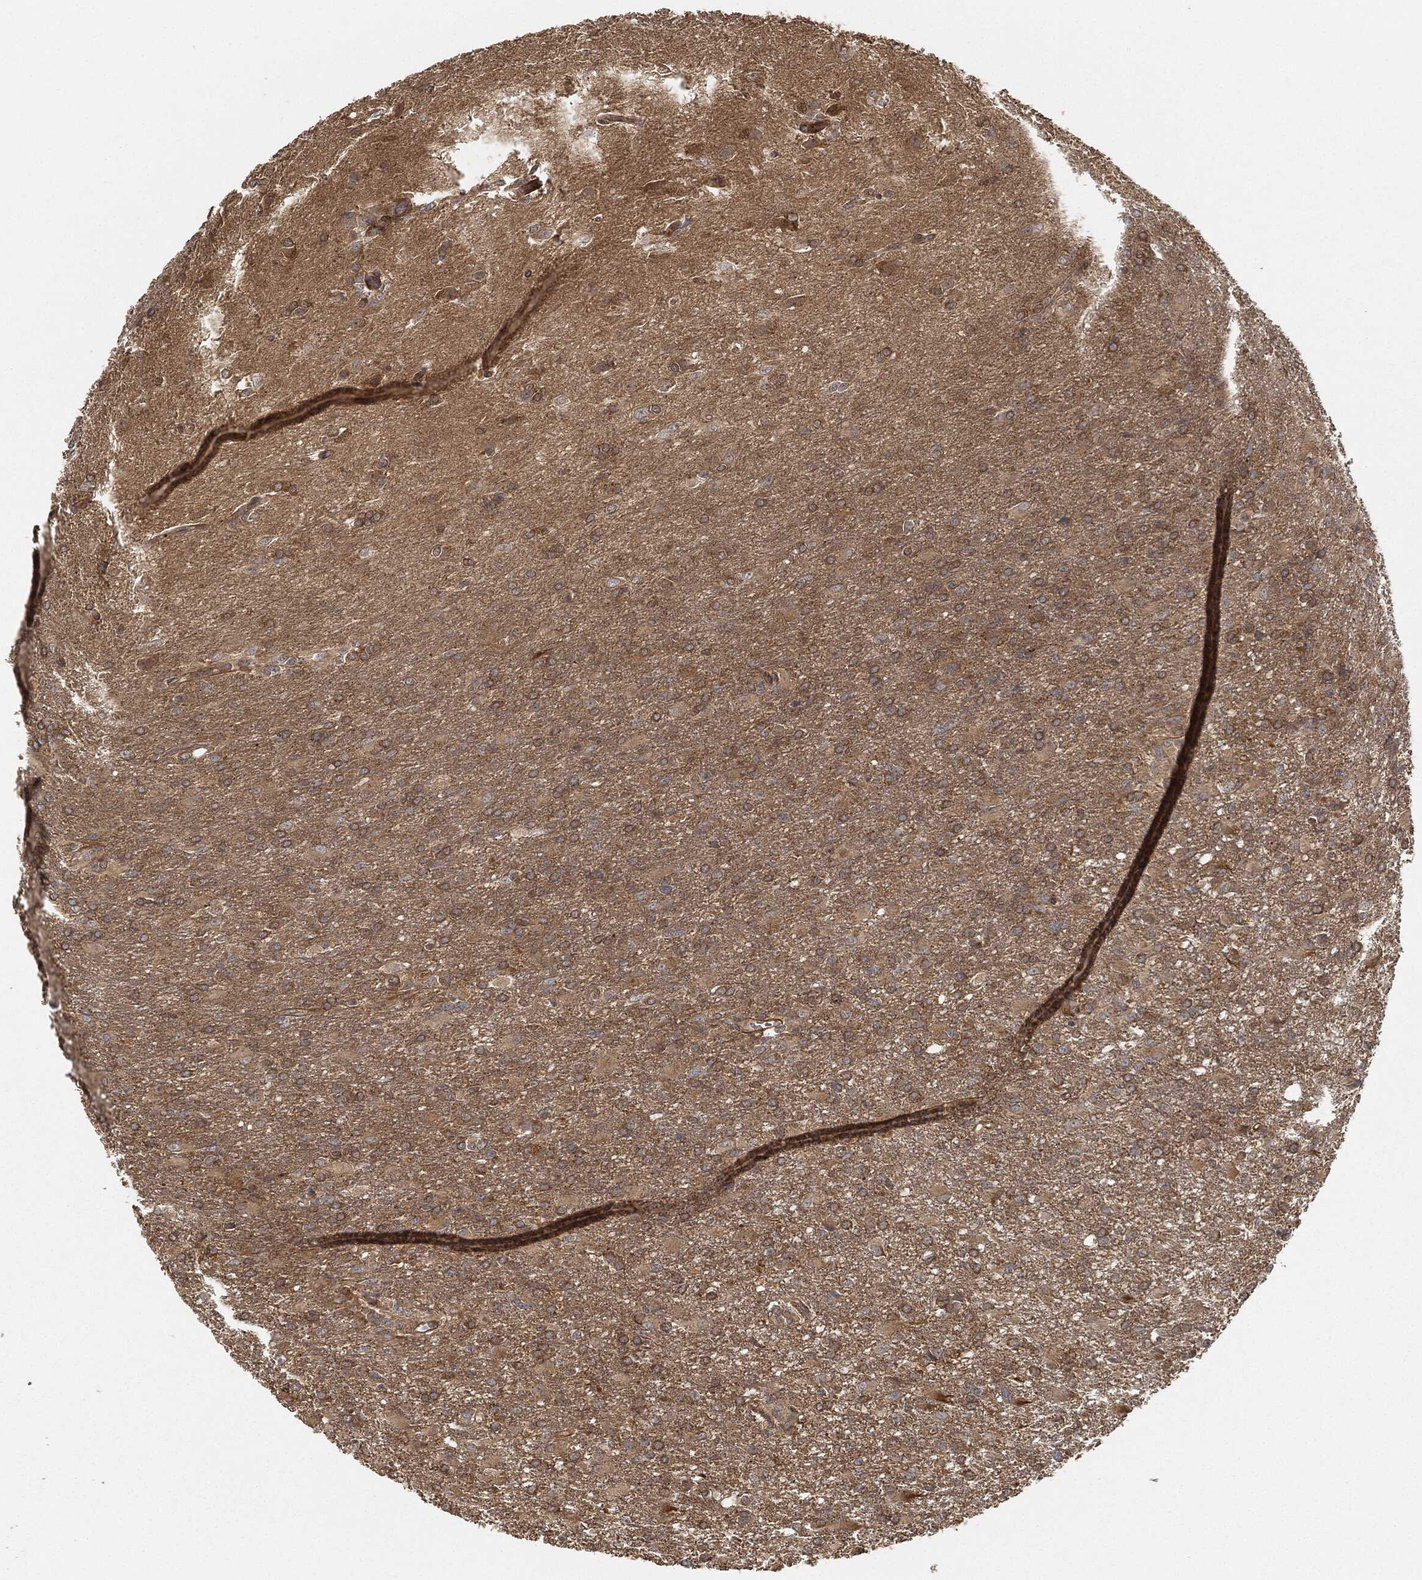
{"staining": {"intensity": "moderate", "quantity": "<25%", "location": "cytoplasmic/membranous"}, "tissue": "glioma", "cell_type": "Tumor cells", "image_type": "cancer", "snomed": [{"axis": "morphology", "description": "Glioma, malignant, High grade"}, {"axis": "topography", "description": "Brain"}], "caption": "Malignant glioma (high-grade) stained with a protein marker demonstrates moderate staining in tumor cells.", "gene": "TPT1", "patient": {"sex": "male", "age": 68}}